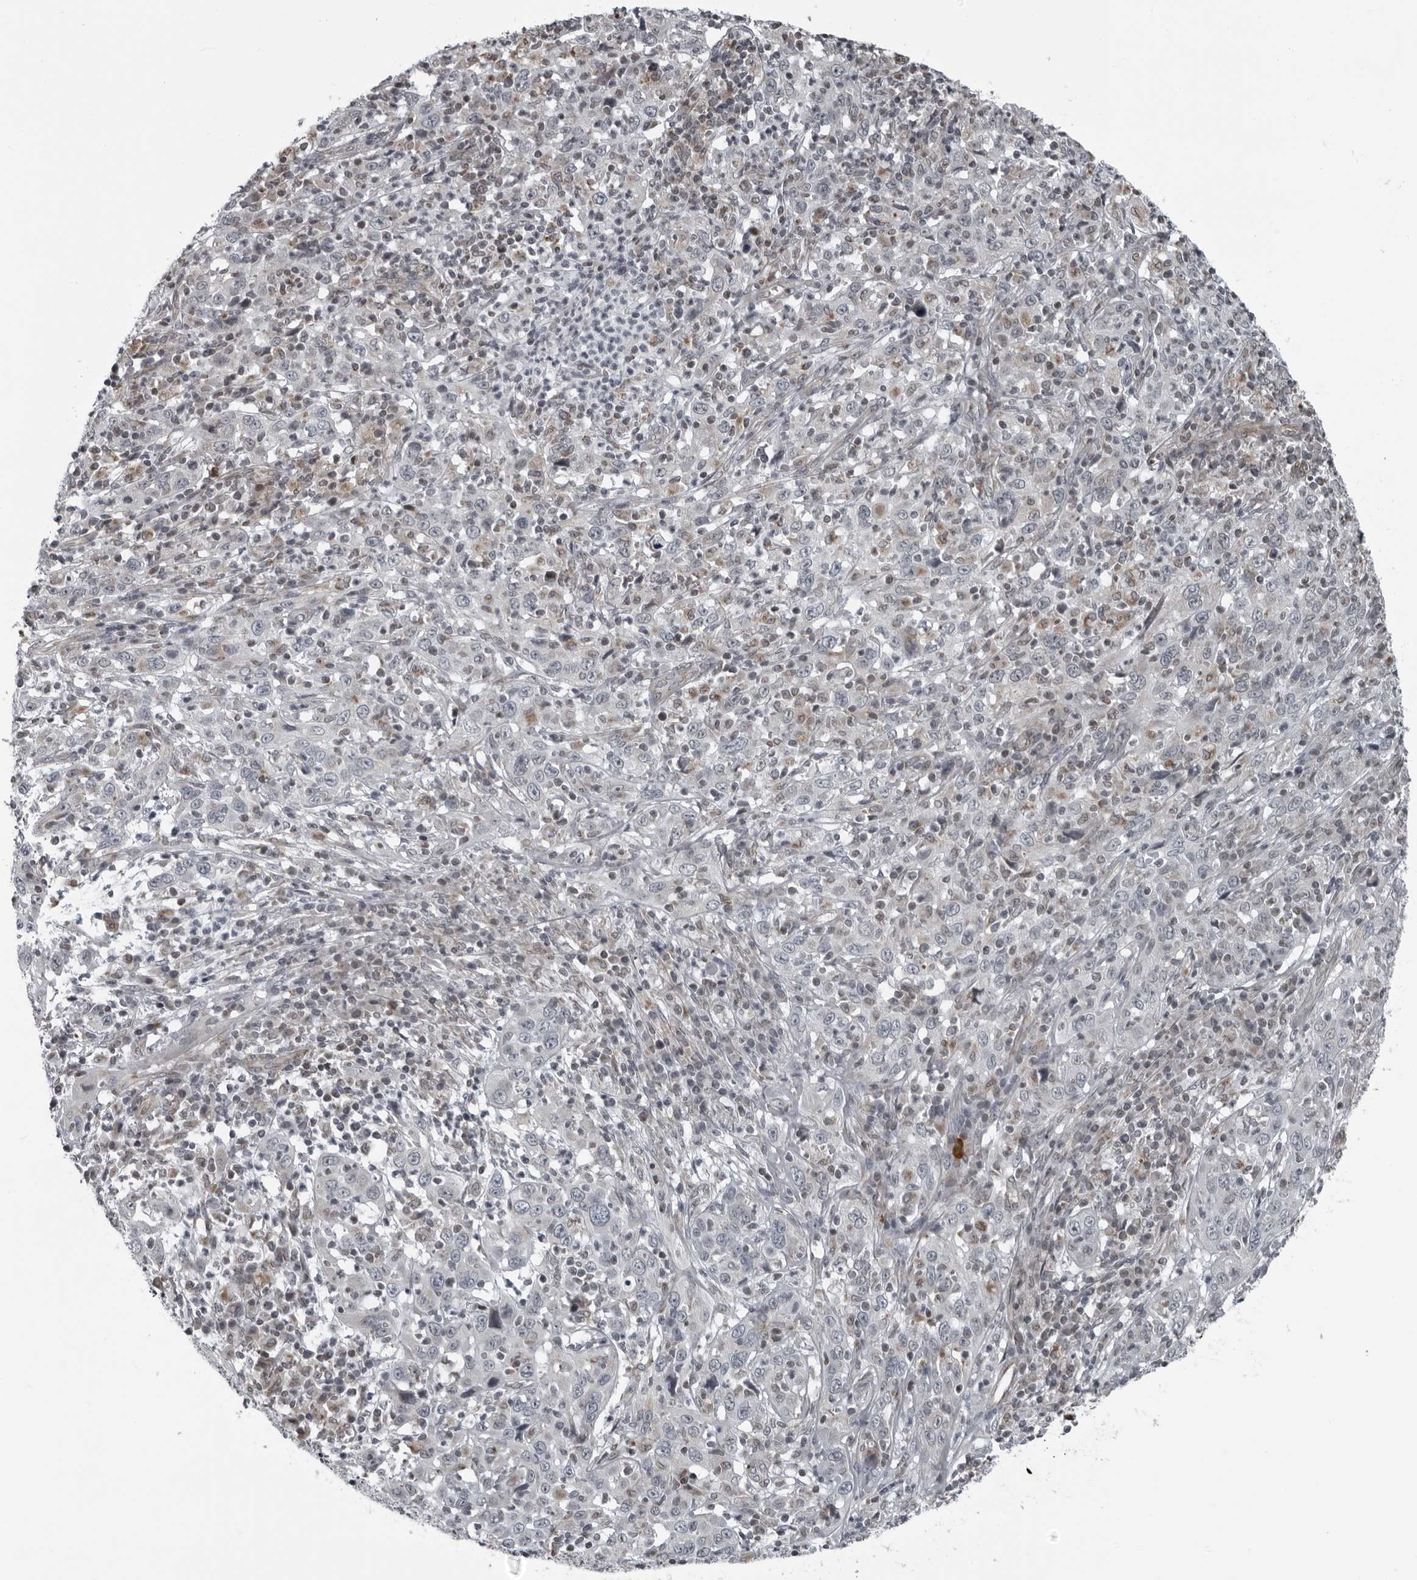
{"staining": {"intensity": "negative", "quantity": "none", "location": "none"}, "tissue": "cervical cancer", "cell_type": "Tumor cells", "image_type": "cancer", "snomed": [{"axis": "morphology", "description": "Squamous cell carcinoma, NOS"}, {"axis": "topography", "description": "Cervix"}], "caption": "Cervical cancer stained for a protein using immunohistochemistry reveals no expression tumor cells.", "gene": "RTCA", "patient": {"sex": "female", "age": 46}}